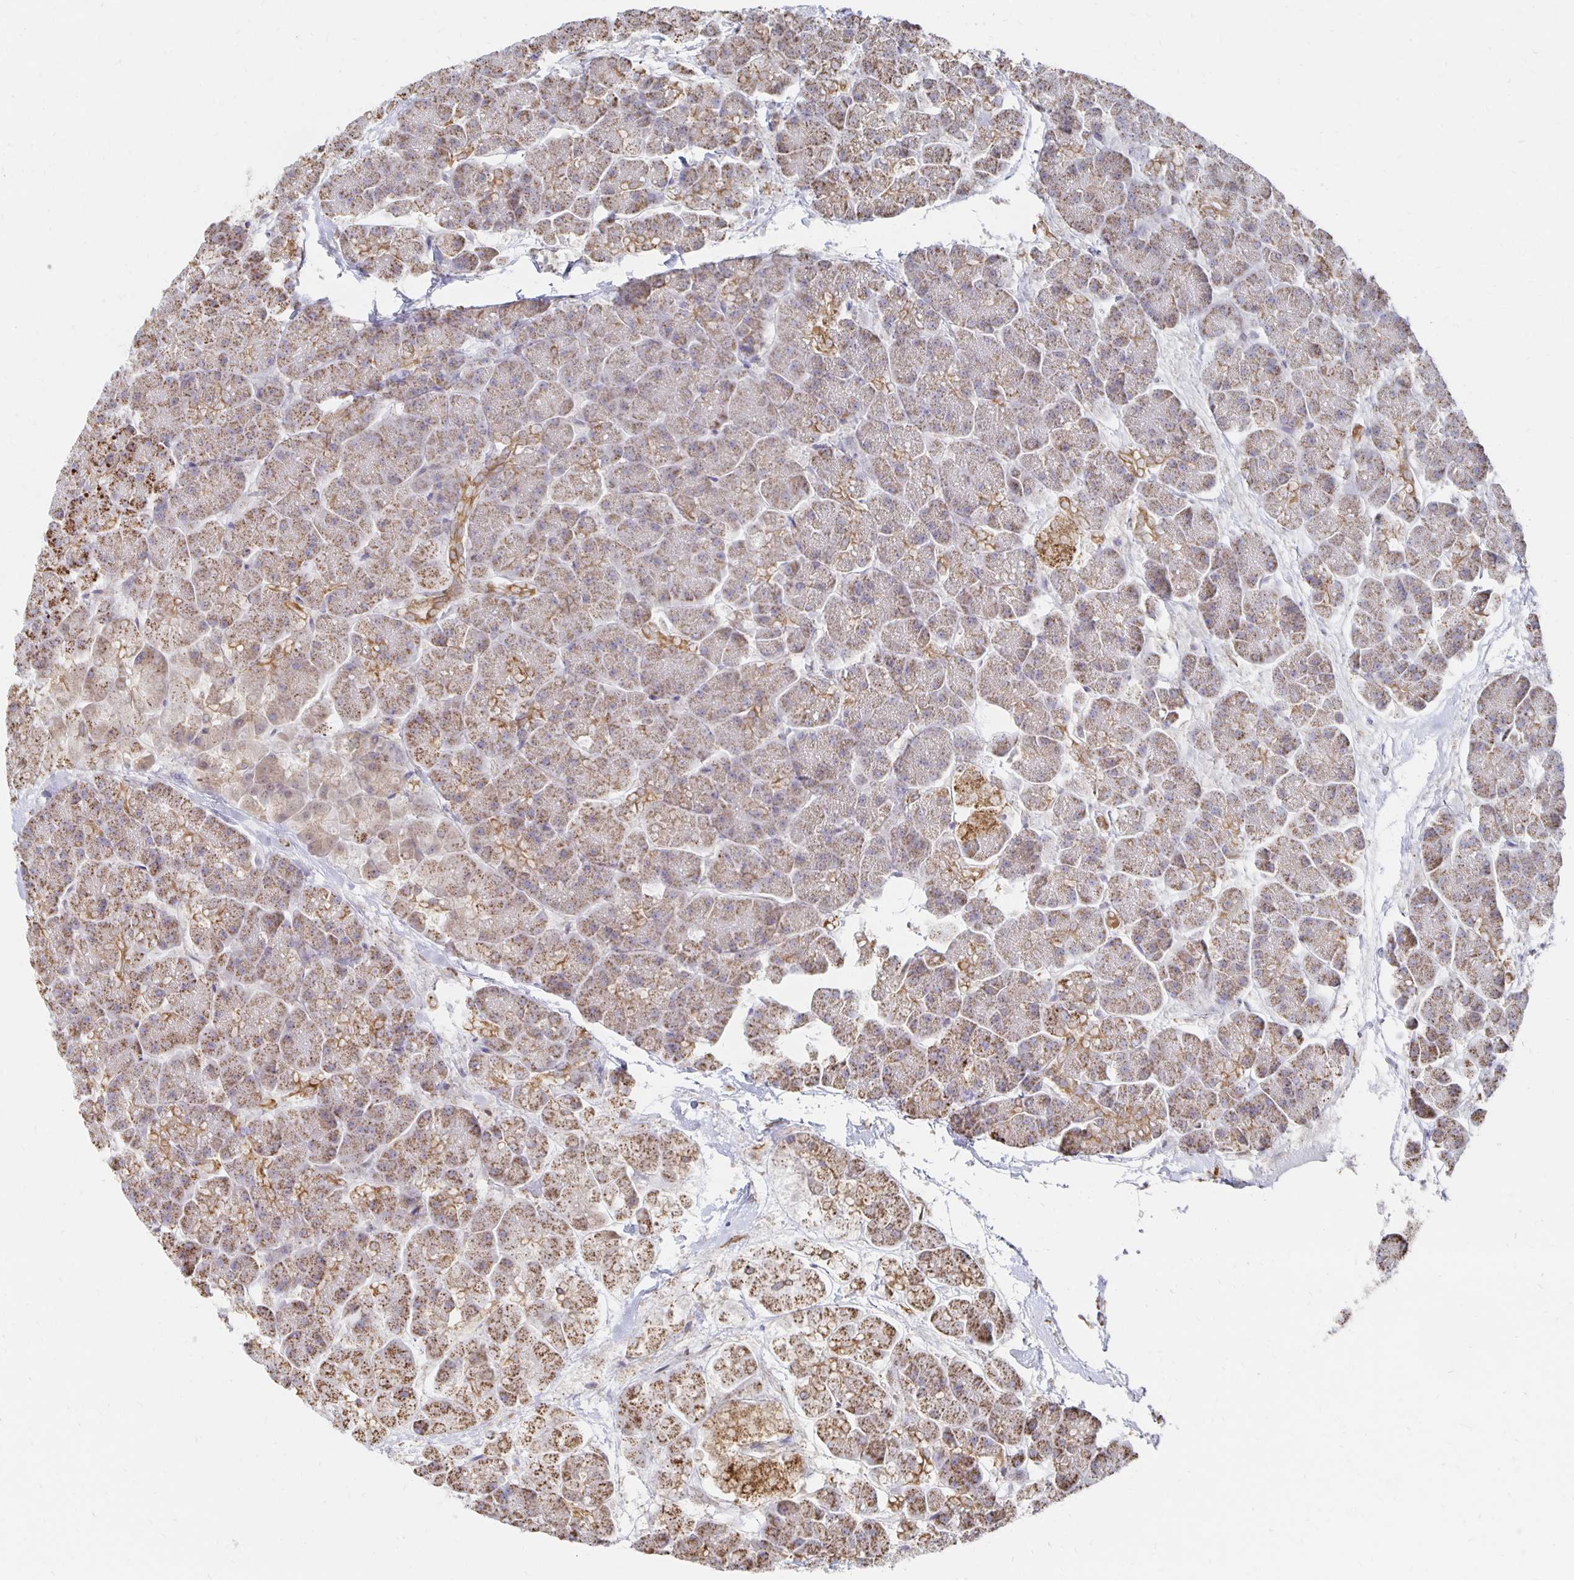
{"staining": {"intensity": "moderate", "quantity": "25%-75%", "location": "cytoplasmic/membranous"}, "tissue": "pancreas", "cell_type": "Exocrine glandular cells", "image_type": "normal", "snomed": [{"axis": "morphology", "description": "Normal tissue, NOS"}, {"axis": "topography", "description": "Pancreas"}, {"axis": "topography", "description": "Peripheral nerve tissue"}], "caption": "Pancreas stained with a protein marker exhibits moderate staining in exocrine glandular cells.", "gene": "NKX2", "patient": {"sex": "male", "age": 54}}